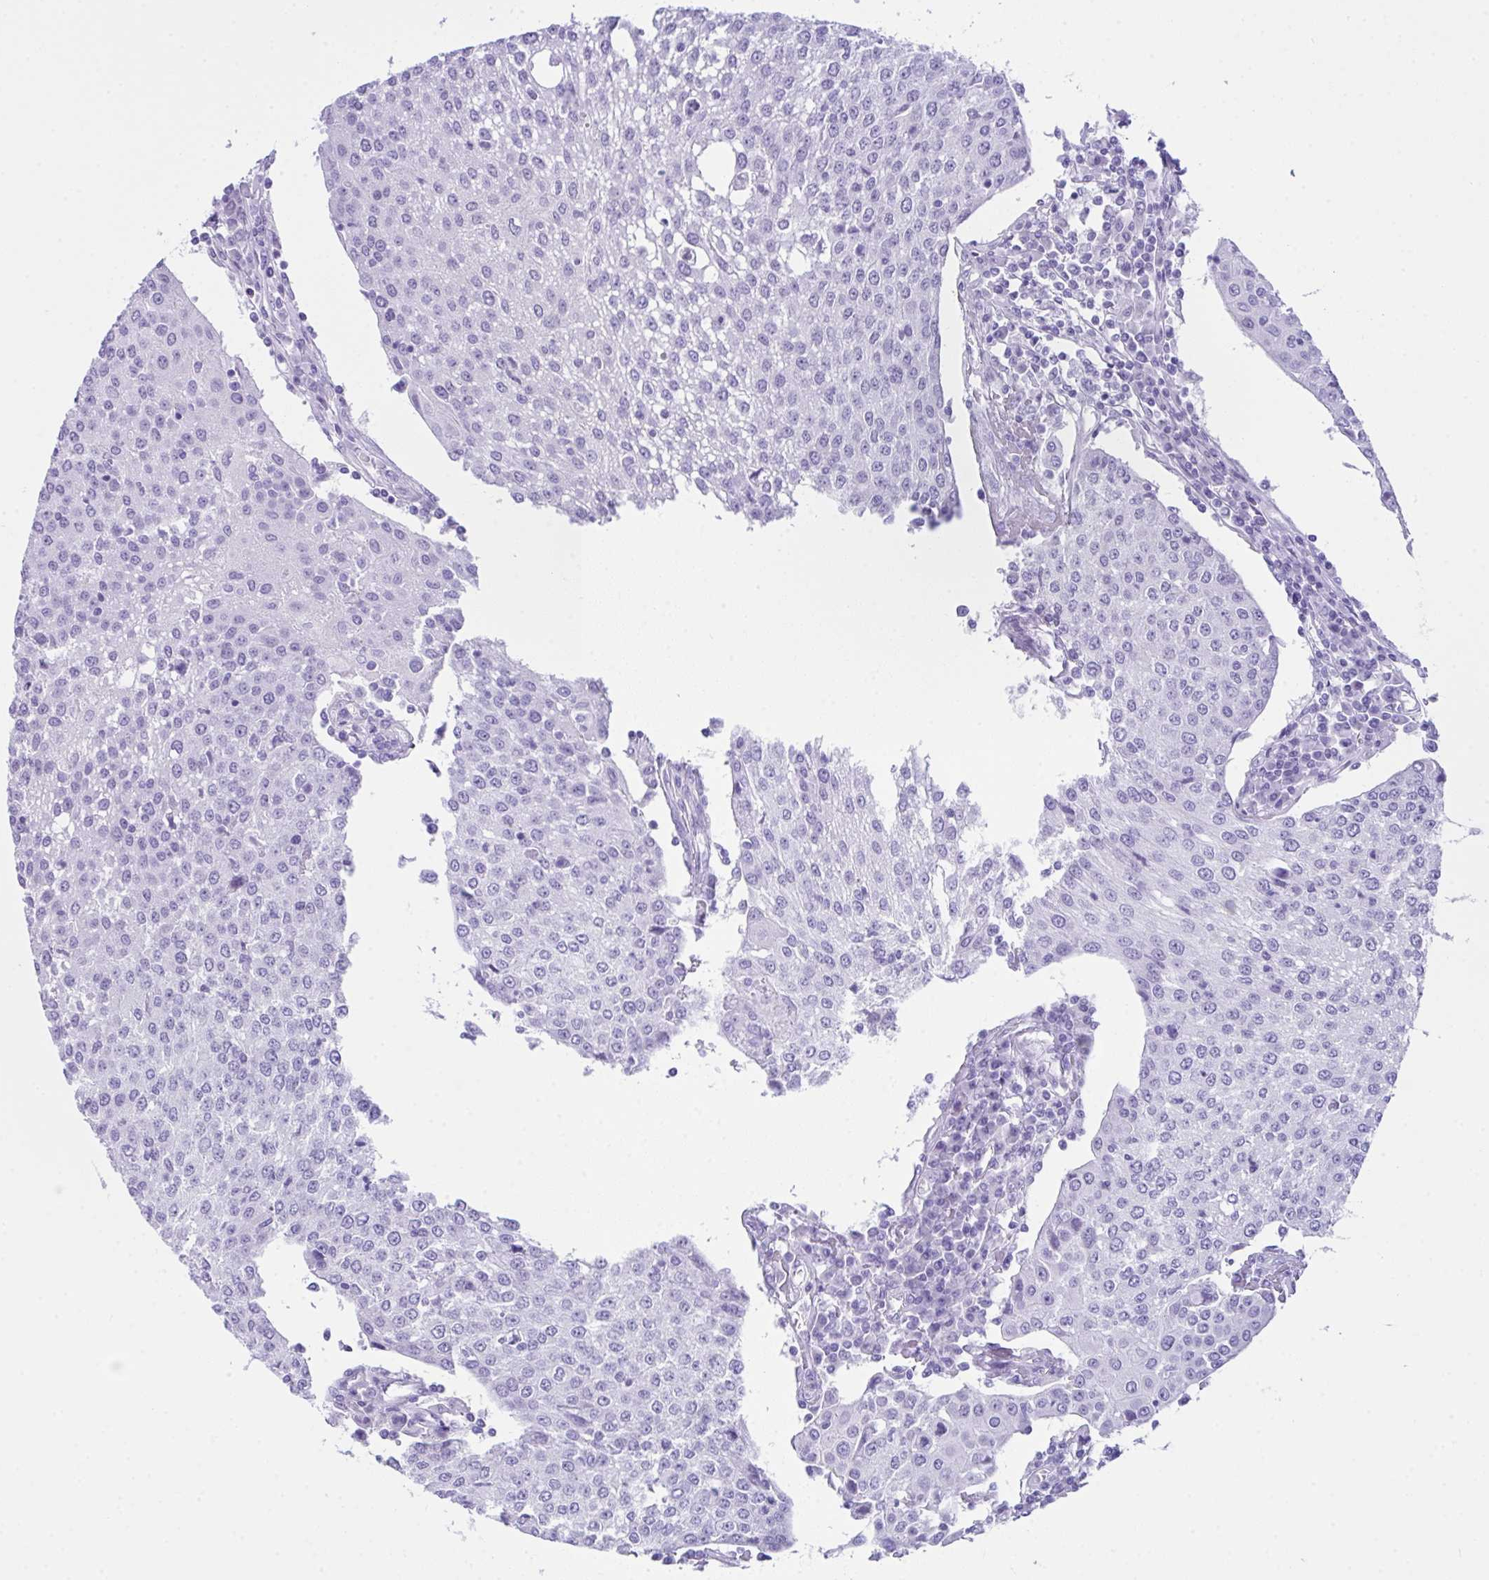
{"staining": {"intensity": "negative", "quantity": "none", "location": "none"}, "tissue": "urothelial cancer", "cell_type": "Tumor cells", "image_type": "cancer", "snomed": [{"axis": "morphology", "description": "Urothelial carcinoma, High grade"}, {"axis": "topography", "description": "Urinary bladder"}], "caption": "Human urothelial carcinoma (high-grade) stained for a protein using IHC demonstrates no expression in tumor cells.", "gene": "LGALS4", "patient": {"sex": "female", "age": 85}}